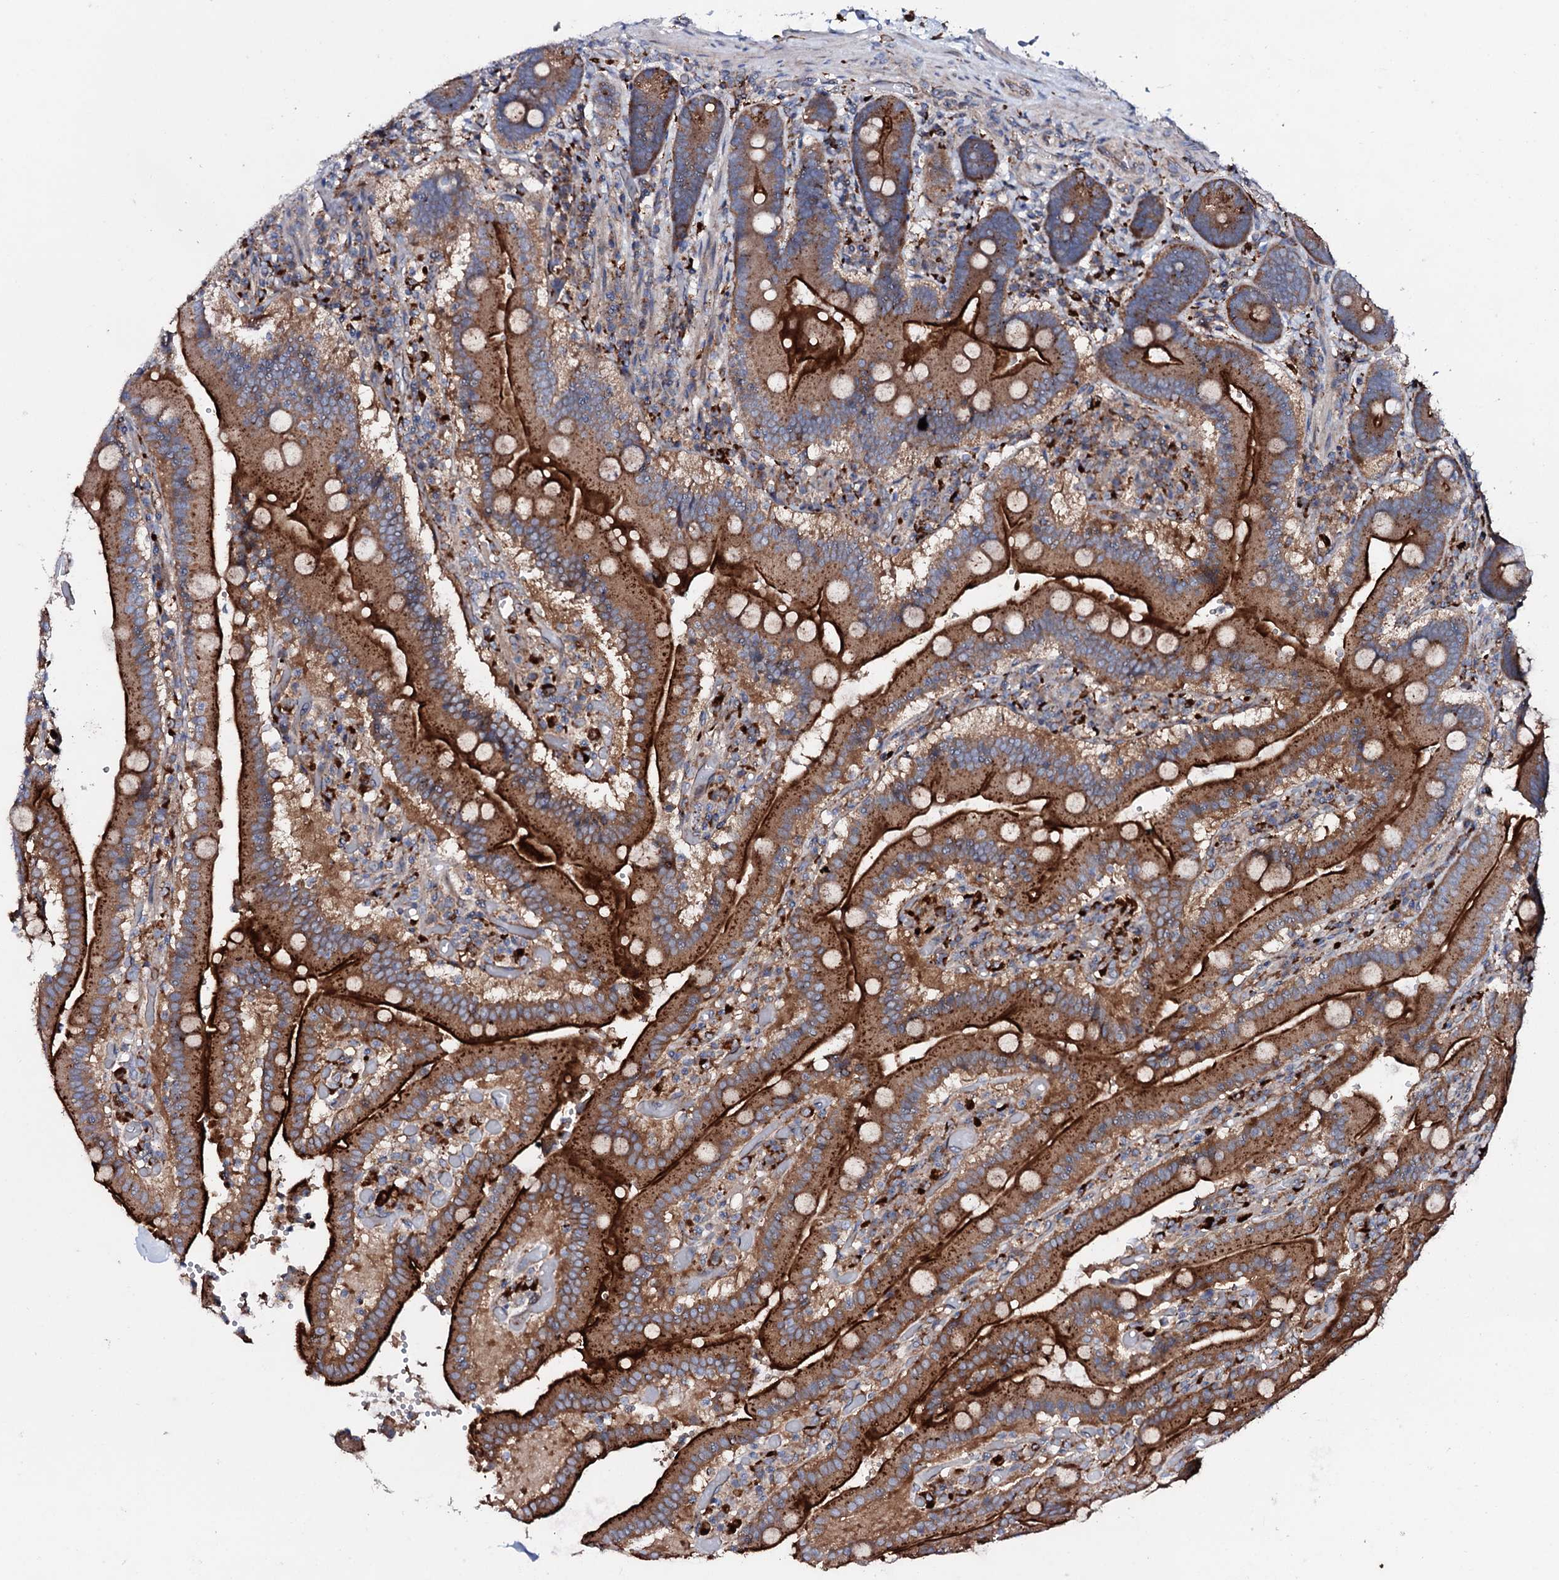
{"staining": {"intensity": "strong", "quantity": ">75%", "location": "cytoplasmic/membranous"}, "tissue": "duodenum", "cell_type": "Glandular cells", "image_type": "normal", "snomed": [{"axis": "morphology", "description": "Normal tissue, NOS"}, {"axis": "topography", "description": "Duodenum"}], "caption": "Immunohistochemistry (IHC) (DAB (3,3'-diaminobenzidine)) staining of benign duodenum displays strong cytoplasmic/membranous protein positivity in about >75% of glandular cells. Immunohistochemistry stains the protein of interest in brown and the nuclei are stained blue.", "gene": "P2RX4", "patient": {"sex": "female", "age": 62}}